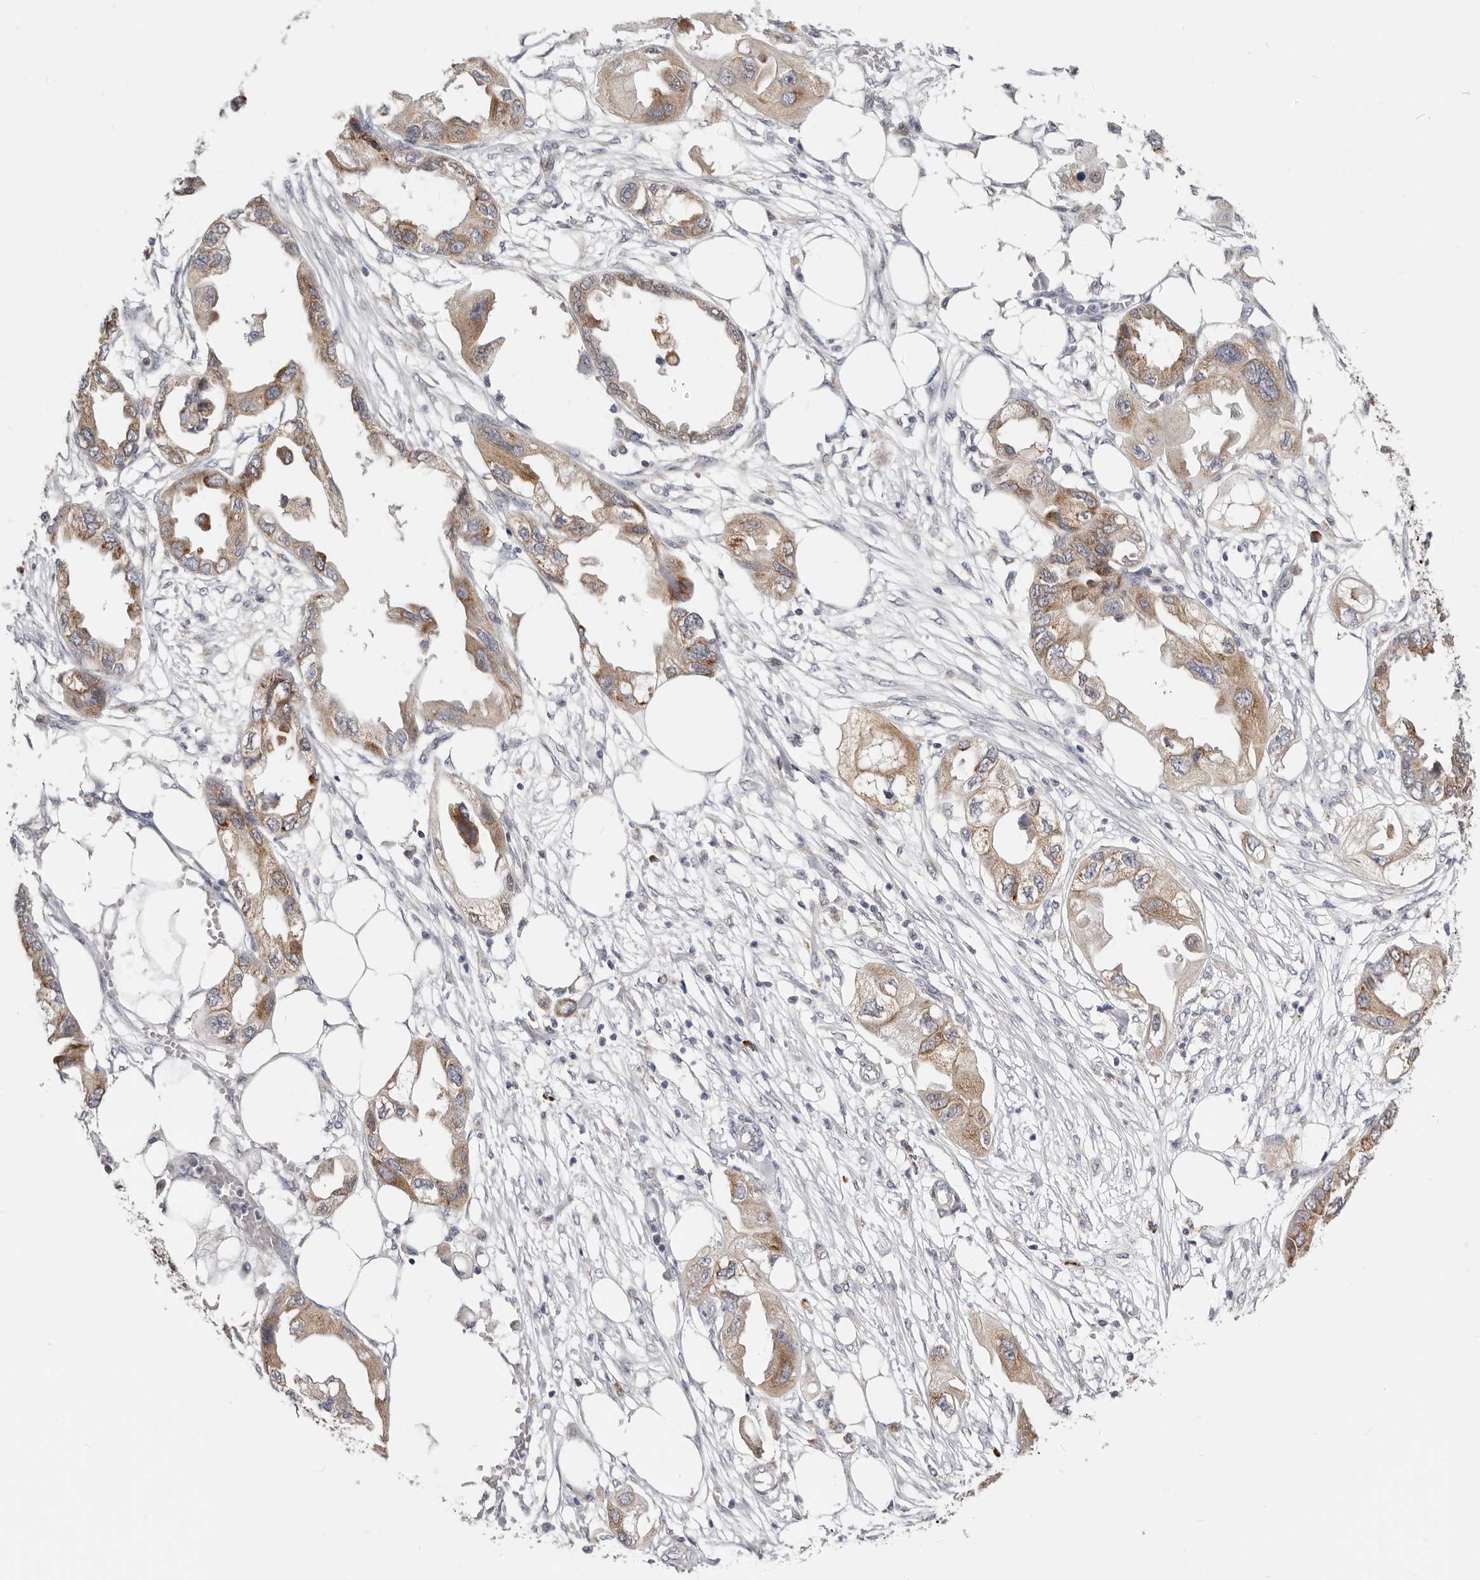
{"staining": {"intensity": "moderate", "quantity": ">75%", "location": "cytoplasmic/membranous"}, "tissue": "endometrial cancer", "cell_type": "Tumor cells", "image_type": "cancer", "snomed": [{"axis": "morphology", "description": "Adenocarcinoma, NOS"}, {"axis": "morphology", "description": "Adenocarcinoma, metastatic, NOS"}, {"axis": "topography", "description": "Adipose tissue"}, {"axis": "topography", "description": "Endometrium"}], "caption": "Endometrial cancer stained with immunohistochemistry (IHC) demonstrates moderate cytoplasmic/membranous staining in approximately >75% of tumor cells.", "gene": "IL32", "patient": {"sex": "female", "age": 67}}